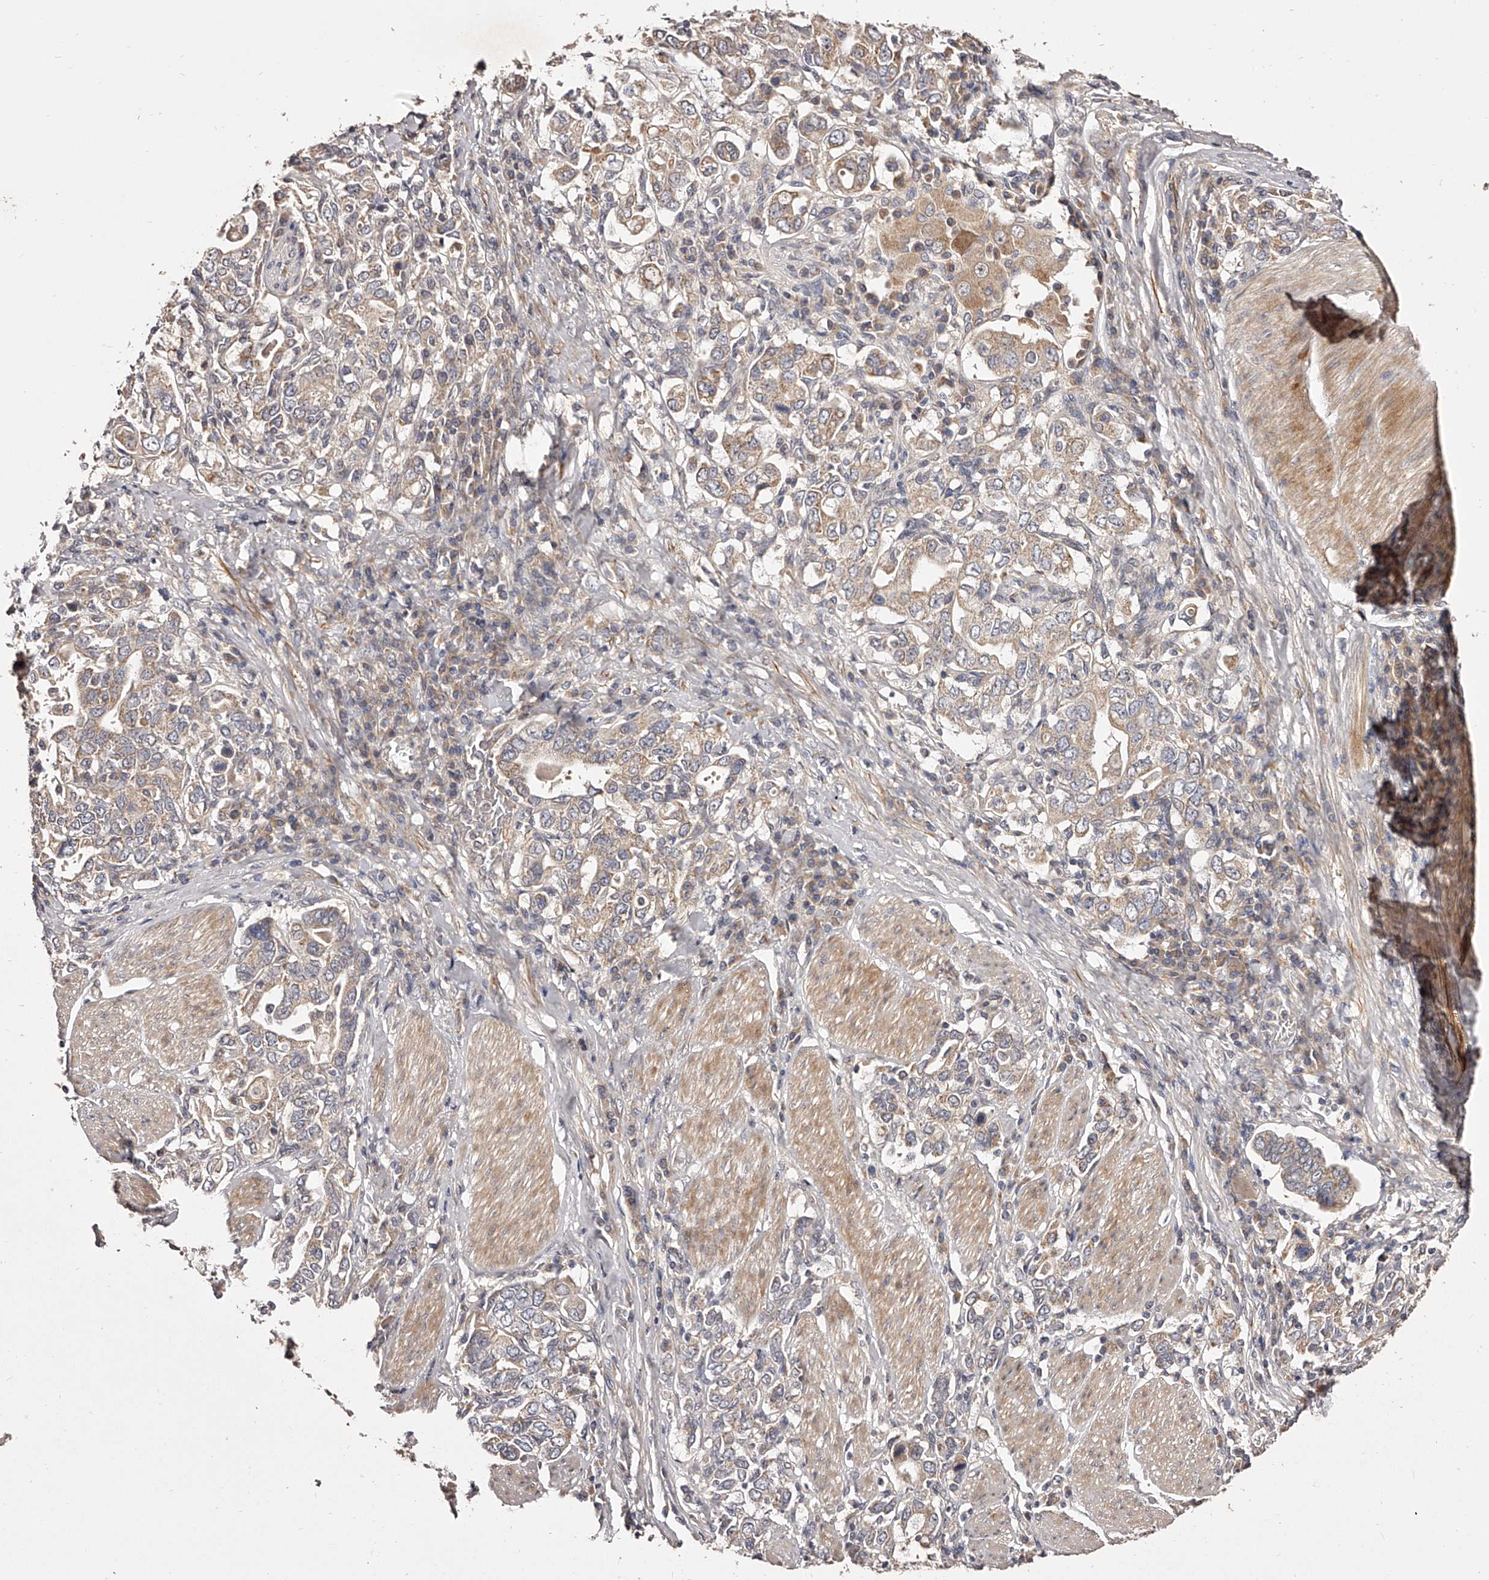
{"staining": {"intensity": "moderate", "quantity": ">75%", "location": "cytoplasmic/membranous"}, "tissue": "stomach cancer", "cell_type": "Tumor cells", "image_type": "cancer", "snomed": [{"axis": "morphology", "description": "Adenocarcinoma, NOS"}, {"axis": "topography", "description": "Stomach, upper"}], "caption": "Protein staining shows moderate cytoplasmic/membranous positivity in approximately >75% of tumor cells in stomach cancer.", "gene": "ODF2L", "patient": {"sex": "male", "age": 62}}